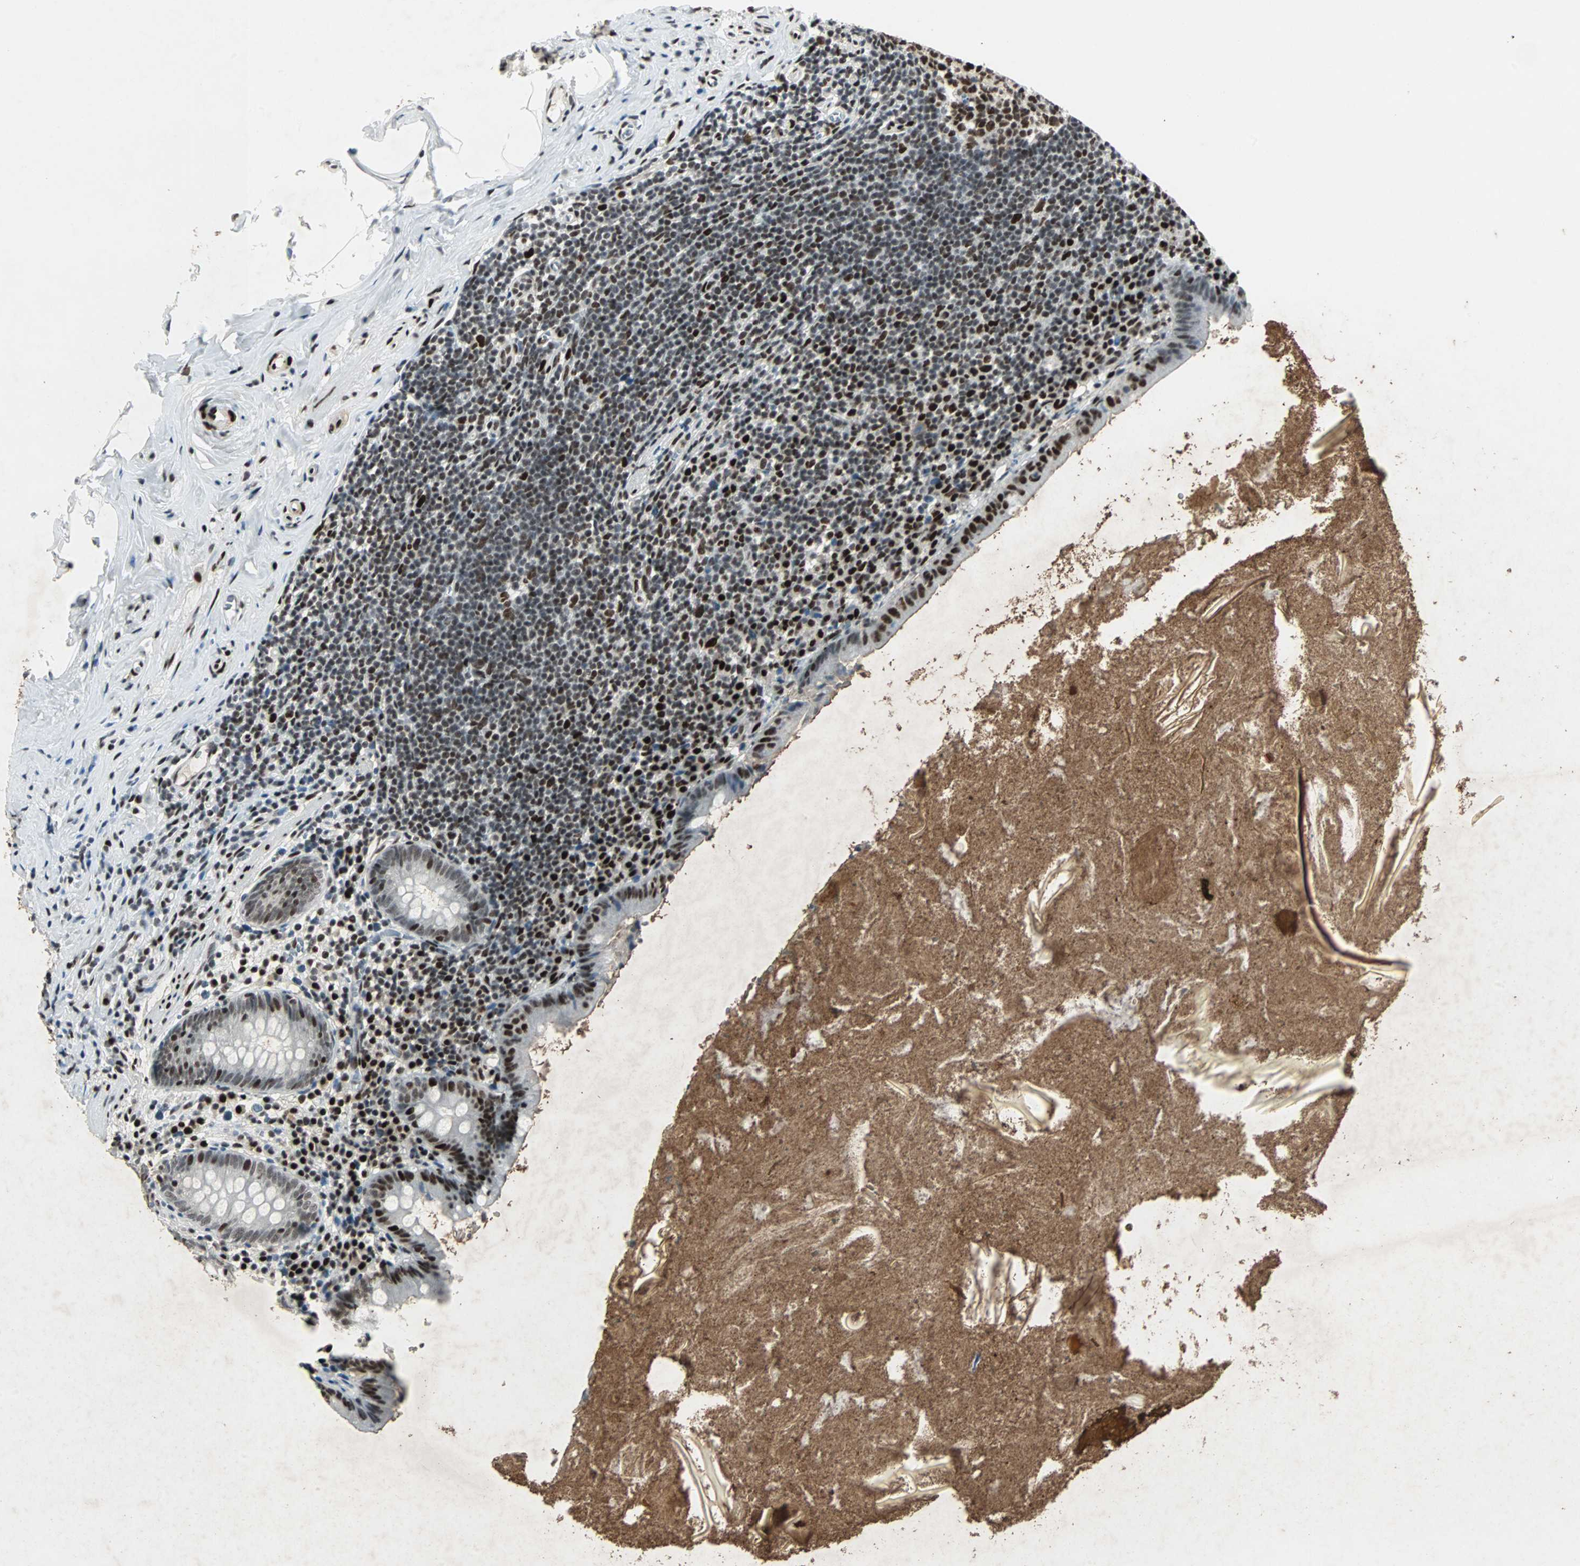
{"staining": {"intensity": "strong", "quantity": "25%-75%", "location": "nuclear"}, "tissue": "appendix", "cell_type": "Glandular cells", "image_type": "normal", "snomed": [{"axis": "morphology", "description": "Normal tissue, NOS"}, {"axis": "topography", "description": "Appendix"}], "caption": "A micrograph of appendix stained for a protein displays strong nuclear brown staining in glandular cells. (DAB (3,3'-diaminobenzidine) IHC, brown staining for protein, blue staining for nuclei).", "gene": "MEF2D", "patient": {"sex": "male", "age": 52}}